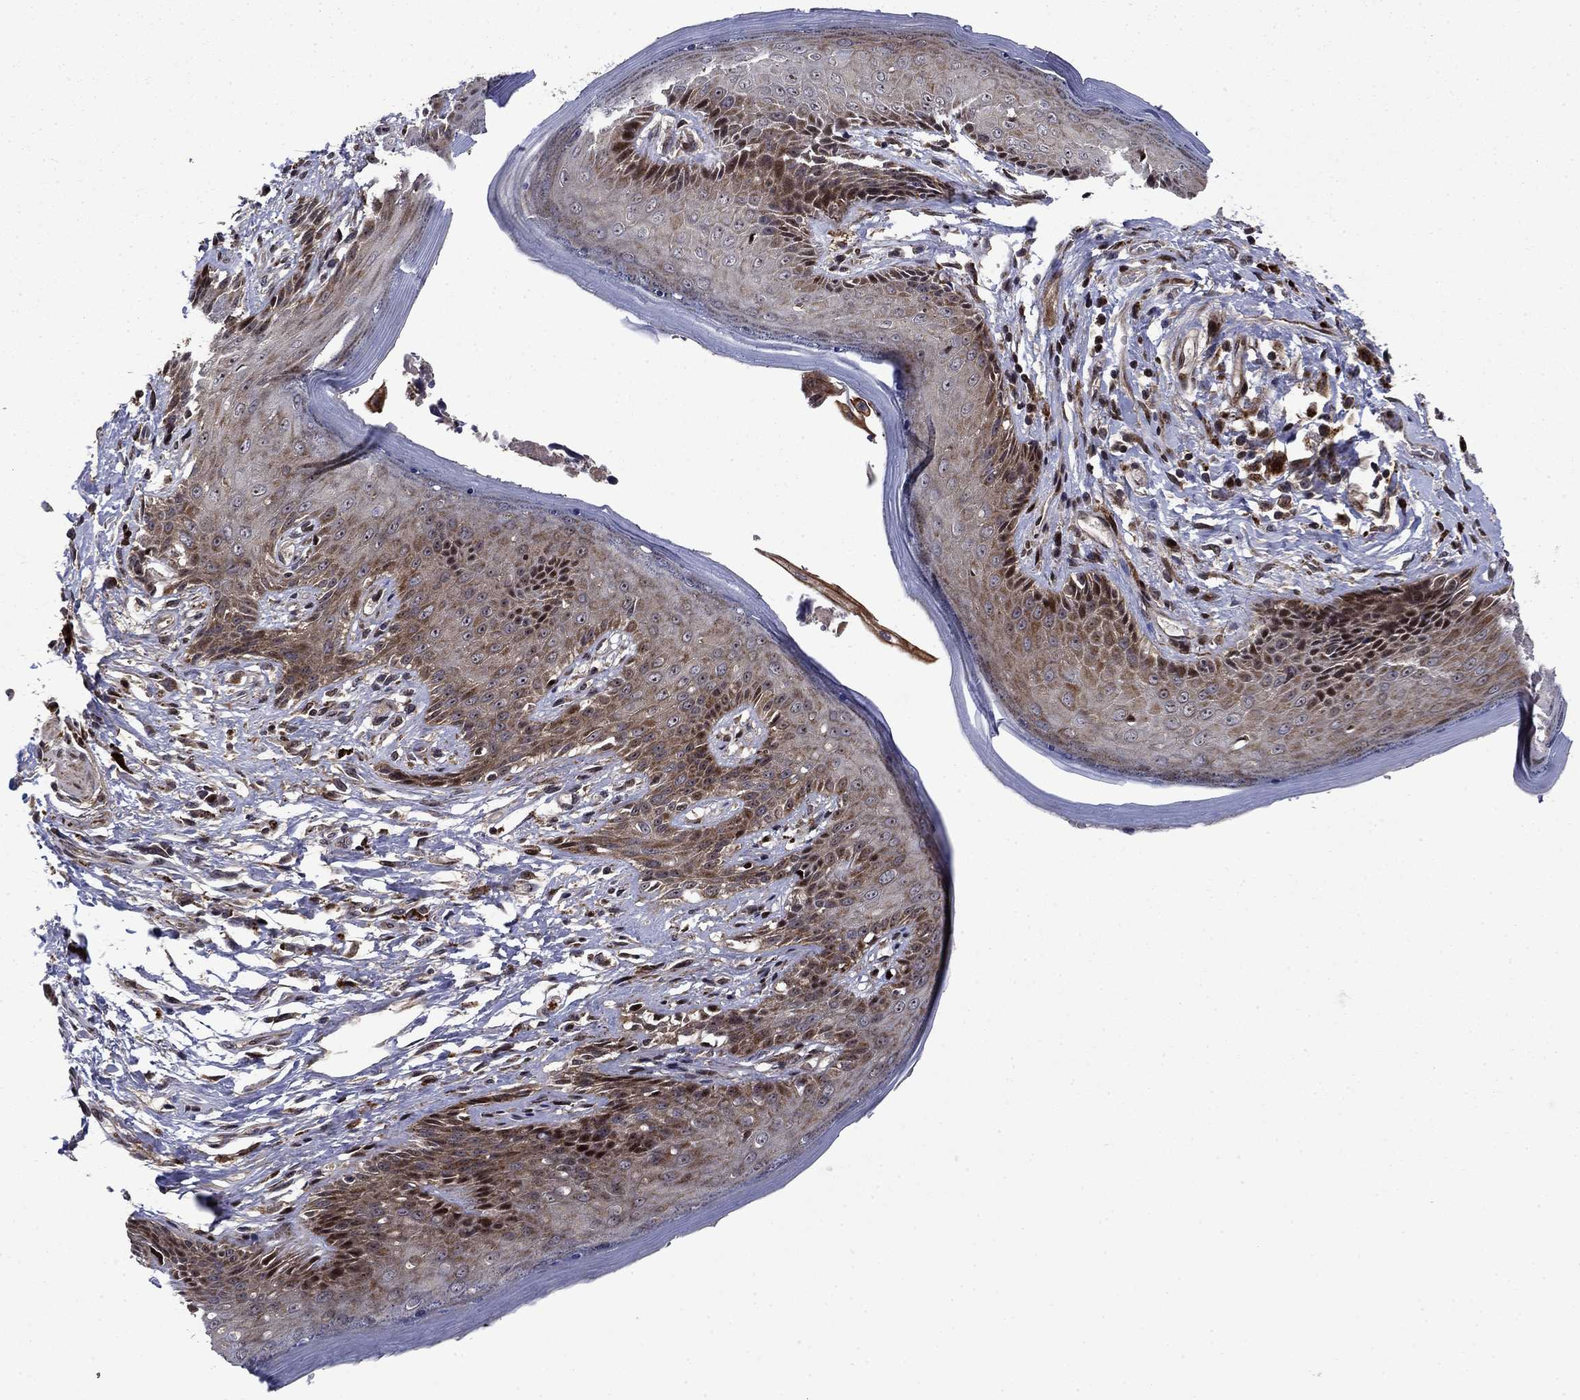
{"staining": {"intensity": "moderate", "quantity": "25%-75%", "location": "cytoplasmic/membranous,nuclear"}, "tissue": "skin", "cell_type": "Epidermal cells", "image_type": "normal", "snomed": [{"axis": "morphology", "description": "Normal tissue, NOS"}, {"axis": "morphology", "description": "Adenocarcinoma, NOS"}, {"axis": "topography", "description": "Rectum"}, {"axis": "topography", "description": "Anal"}], "caption": "The micrograph shows immunohistochemical staining of benign skin. There is moderate cytoplasmic/membranous,nuclear positivity is seen in about 25%-75% of epidermal cells.", "gene": "AGTPBP1", "patient": {"sex": "female", "age": 68}}